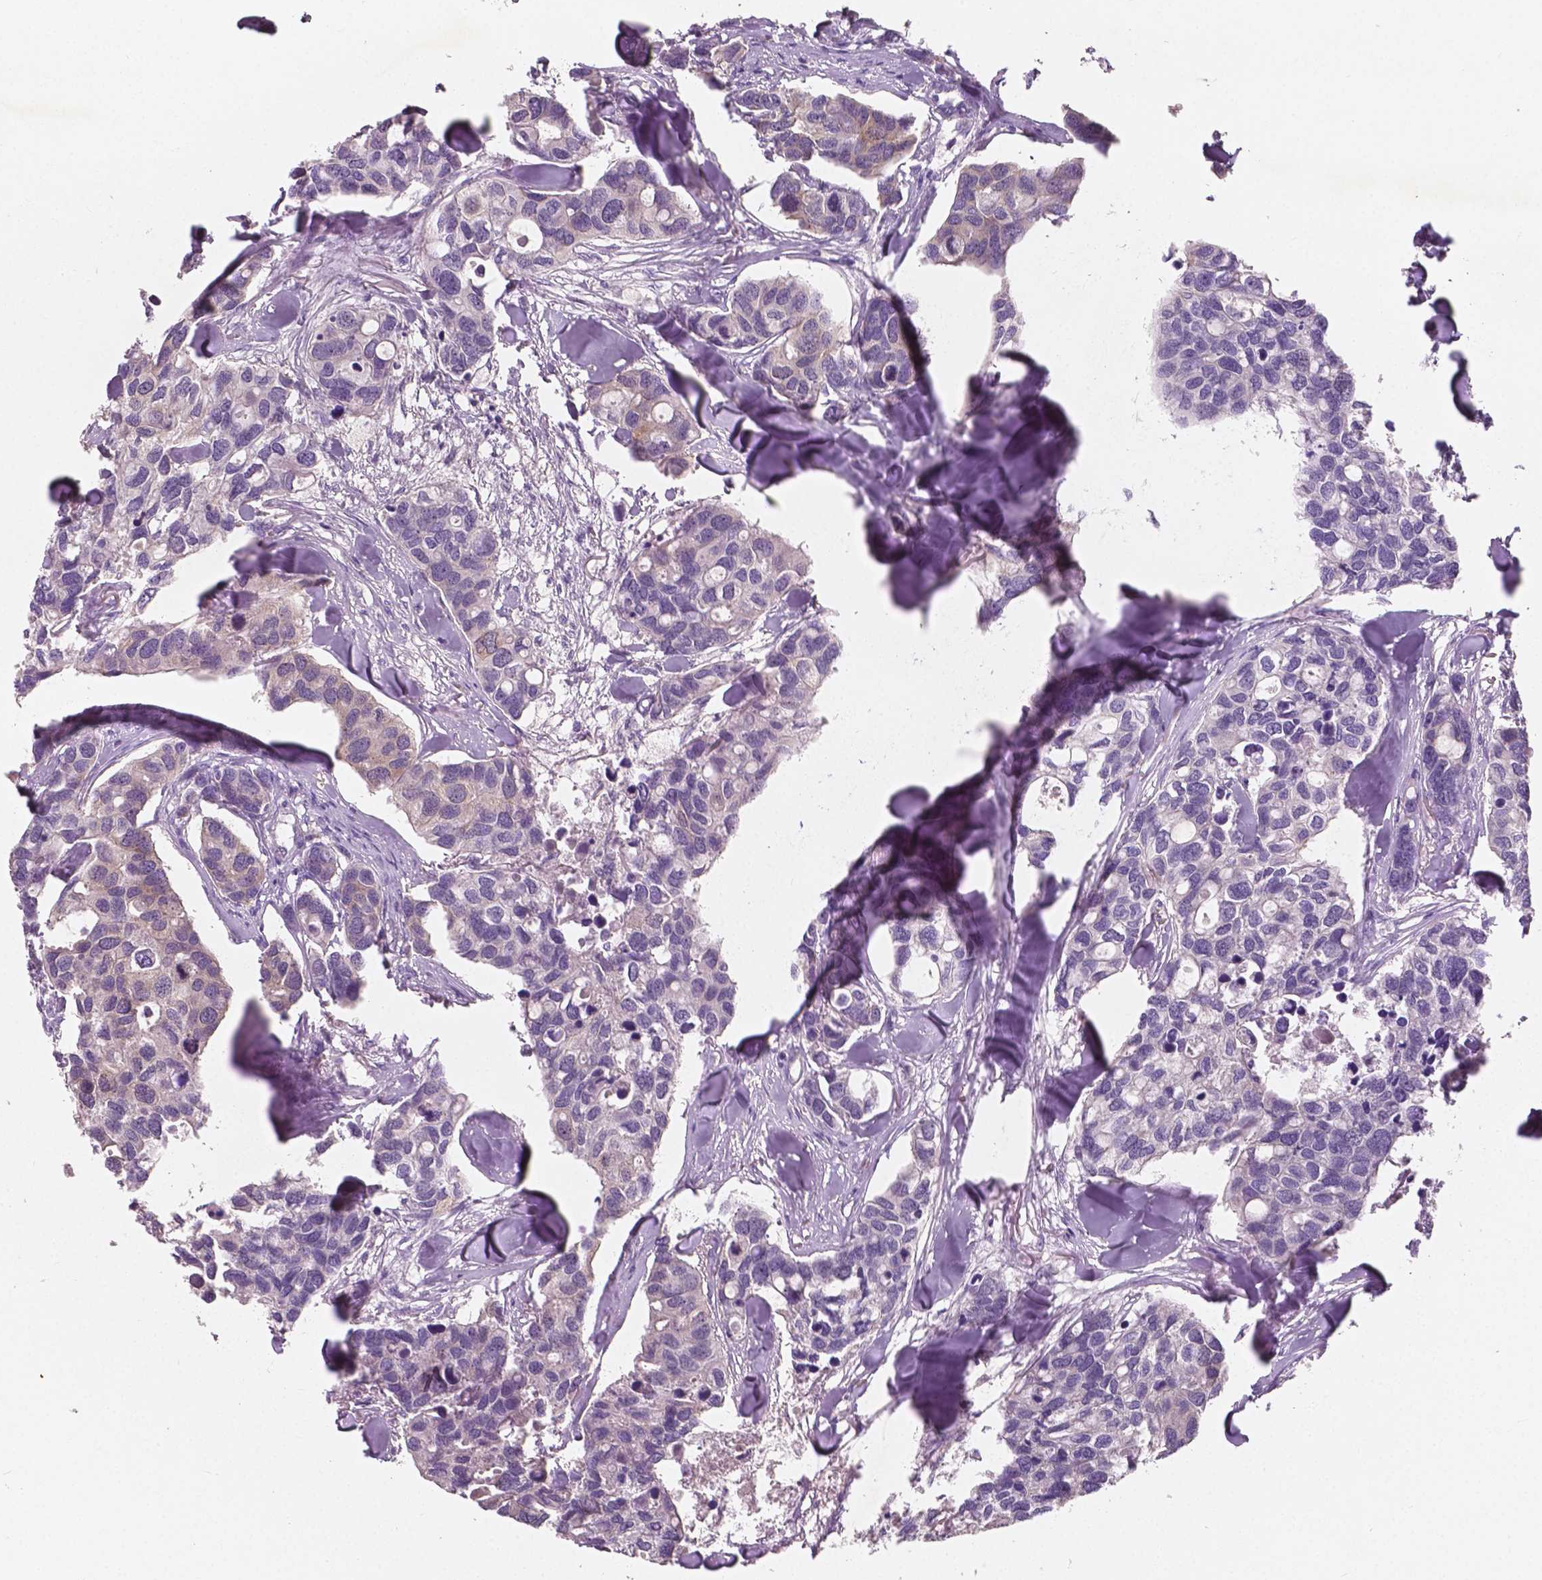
{"staining": {"intensity": "negative", "quantity": "none", "location": "none"}, "tissue": "breast cancer", "cell_type": "Tumor cells", "image_type": "cancer", "snomed": [{"axis": "morphology", "description": "Duct carcinoma"}, {"axis": "topography", "description": "Breast"}], "caption": "Immunohistochemical staining of human invasive ductal carcinoma (breast) demonstrates no significant staining in tumor cells. (Brightfield microscopy of DAB immunohistochemistry (IHC) at high magnification).", "gene": "LSM14B", "patient": {"sex": "female", "age": 83}}